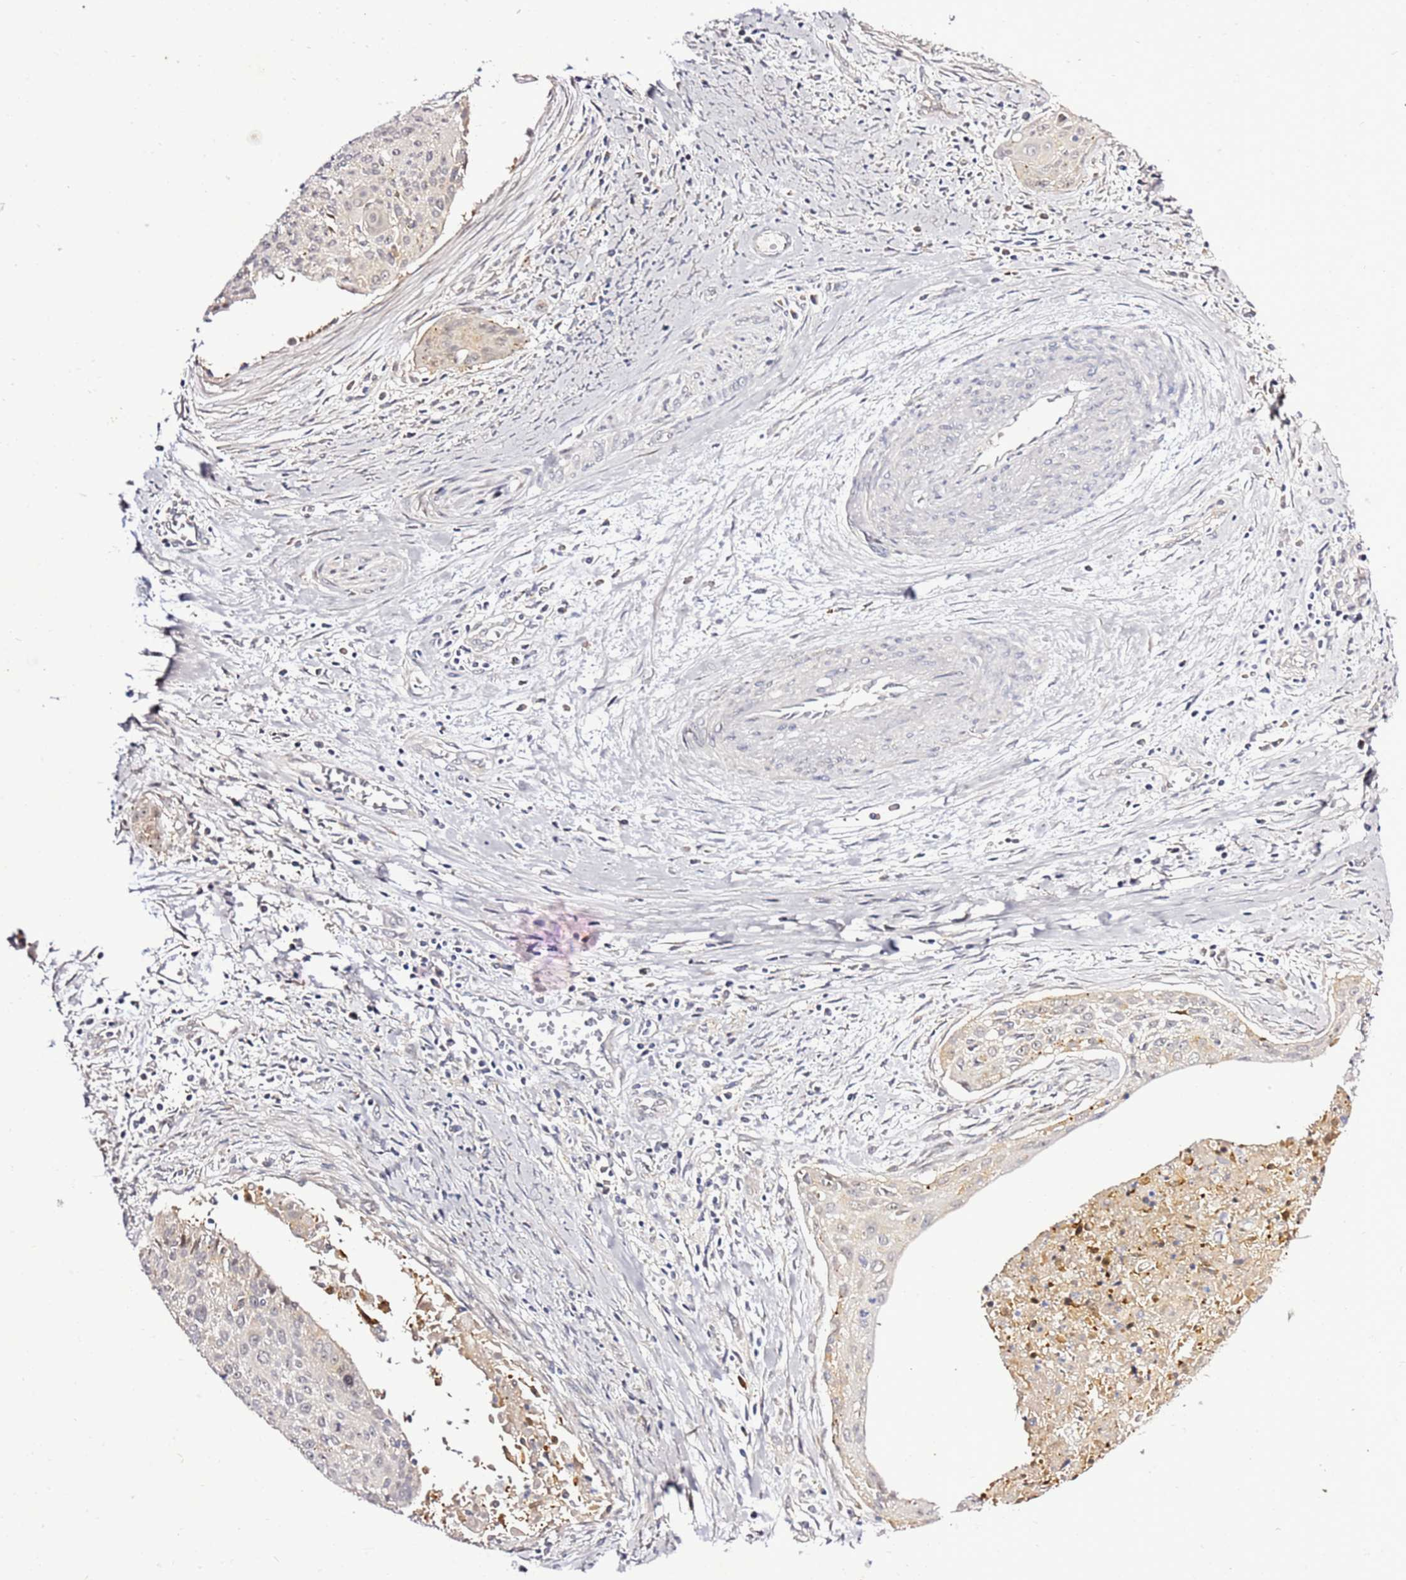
{"staining": {"intensity": "weak", "quantity": "<25%", "location": "cytoplasmic/membranous"}, "tissue": "cervical cancer", "cell_type": "Tumor cells", "image_type": "cancer", "snomed": [{"axis": "morphology", "description": "Squamous cell carcinoma, NOS"}, {"axis": "topography", "description": "Cervix"}], "caption": "Immunohistochemical staining of squamous cell carcinoma (cervical) exhibits no significant expression in tumor cells.", "gene": "NOL8", "patient": {"sex": "female", "age": 55}}